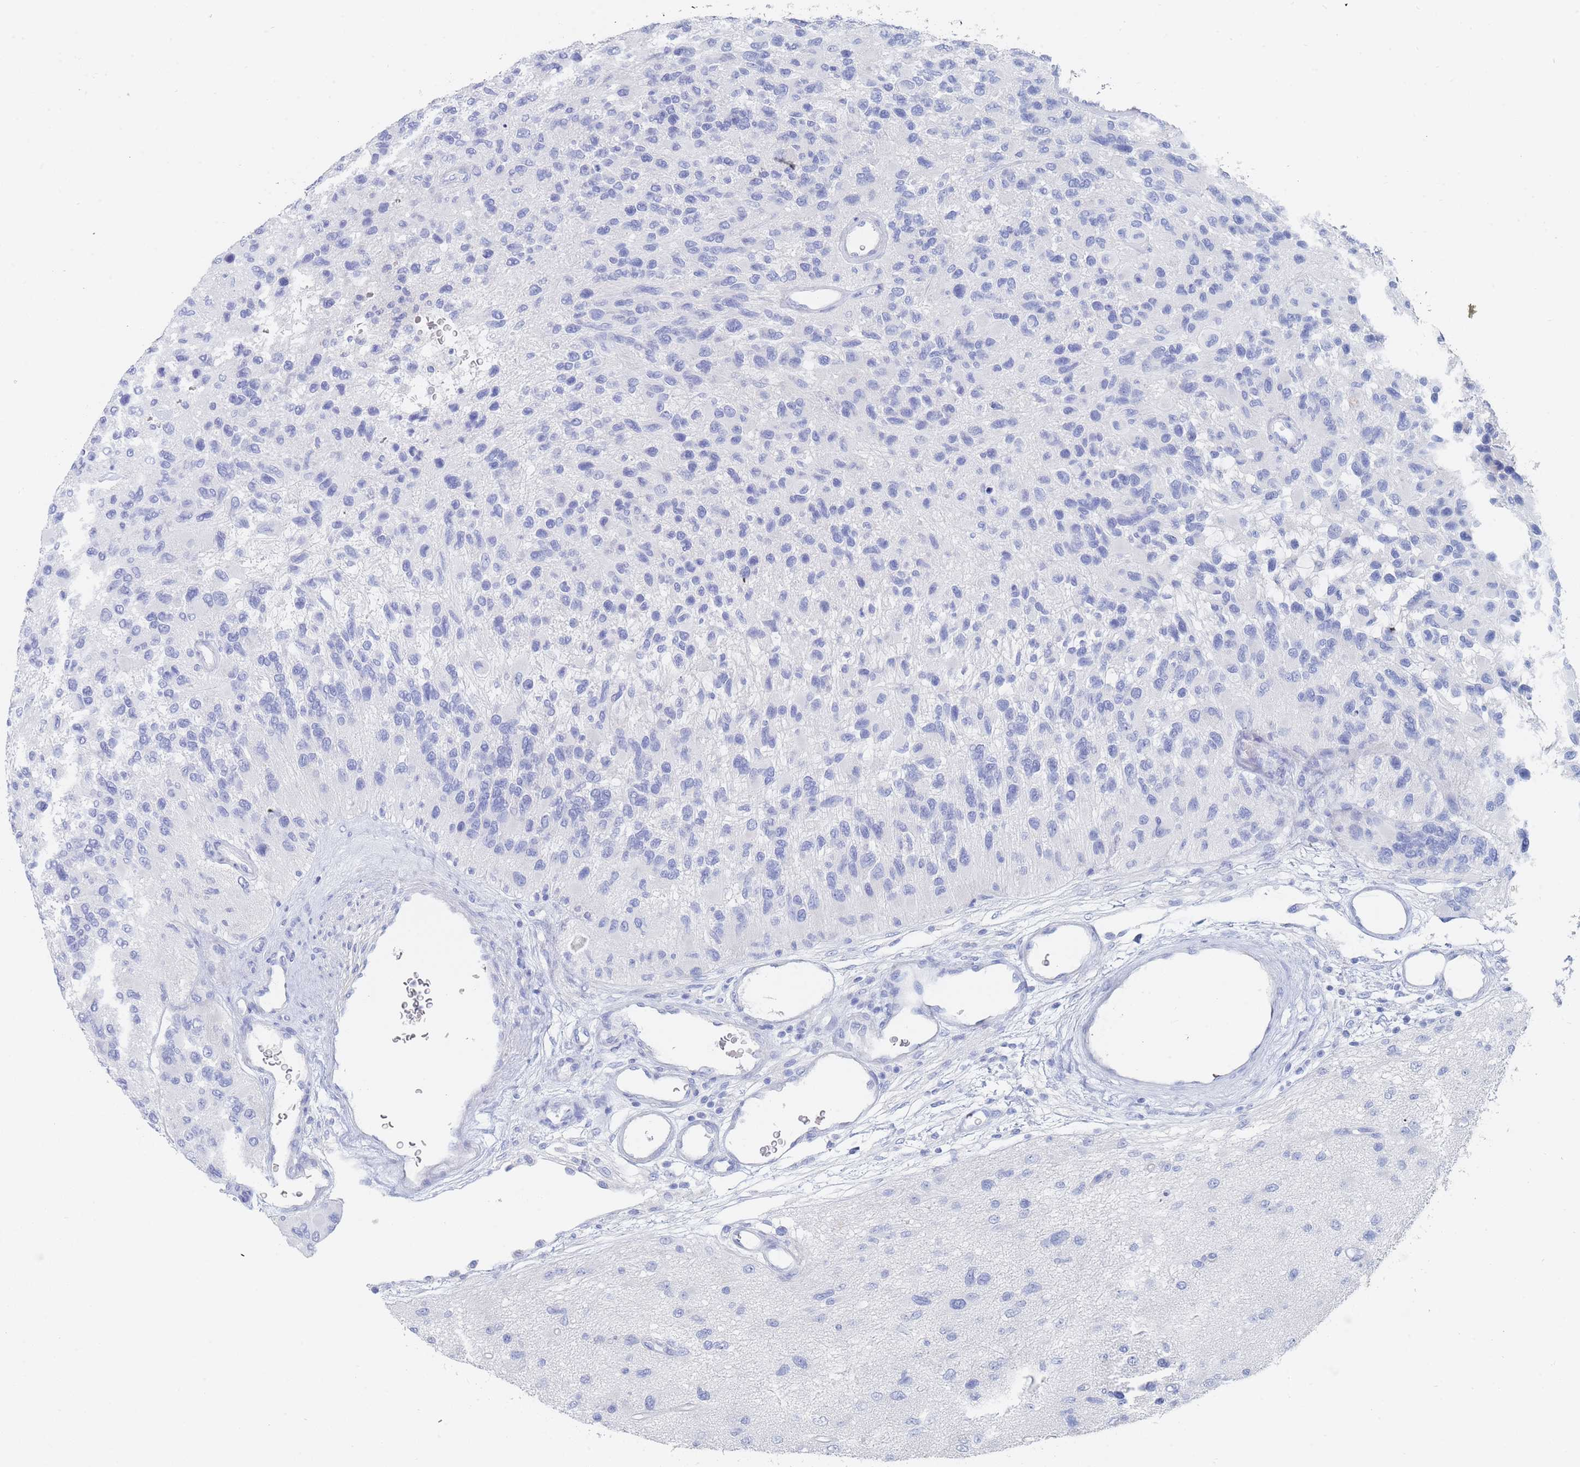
{"staining": {"intensity": "negative", "quantity": "none", "location": "none"}, "tissue": "glioma", "cell_type": "Tumor cells", "image_type": "cancer", "snomed": [{"axis": "morphology", "description": "Glioma, malignant, High grade"}, {"axis": "topography", "description": "Brain"}], "caption": "Immunohistochemistry (IHC) of malignant high-grade glioma exhibits no staining in tumor cells.", "gene": "SLC25A35", "patient": {"sex": "male", "age": 77}}